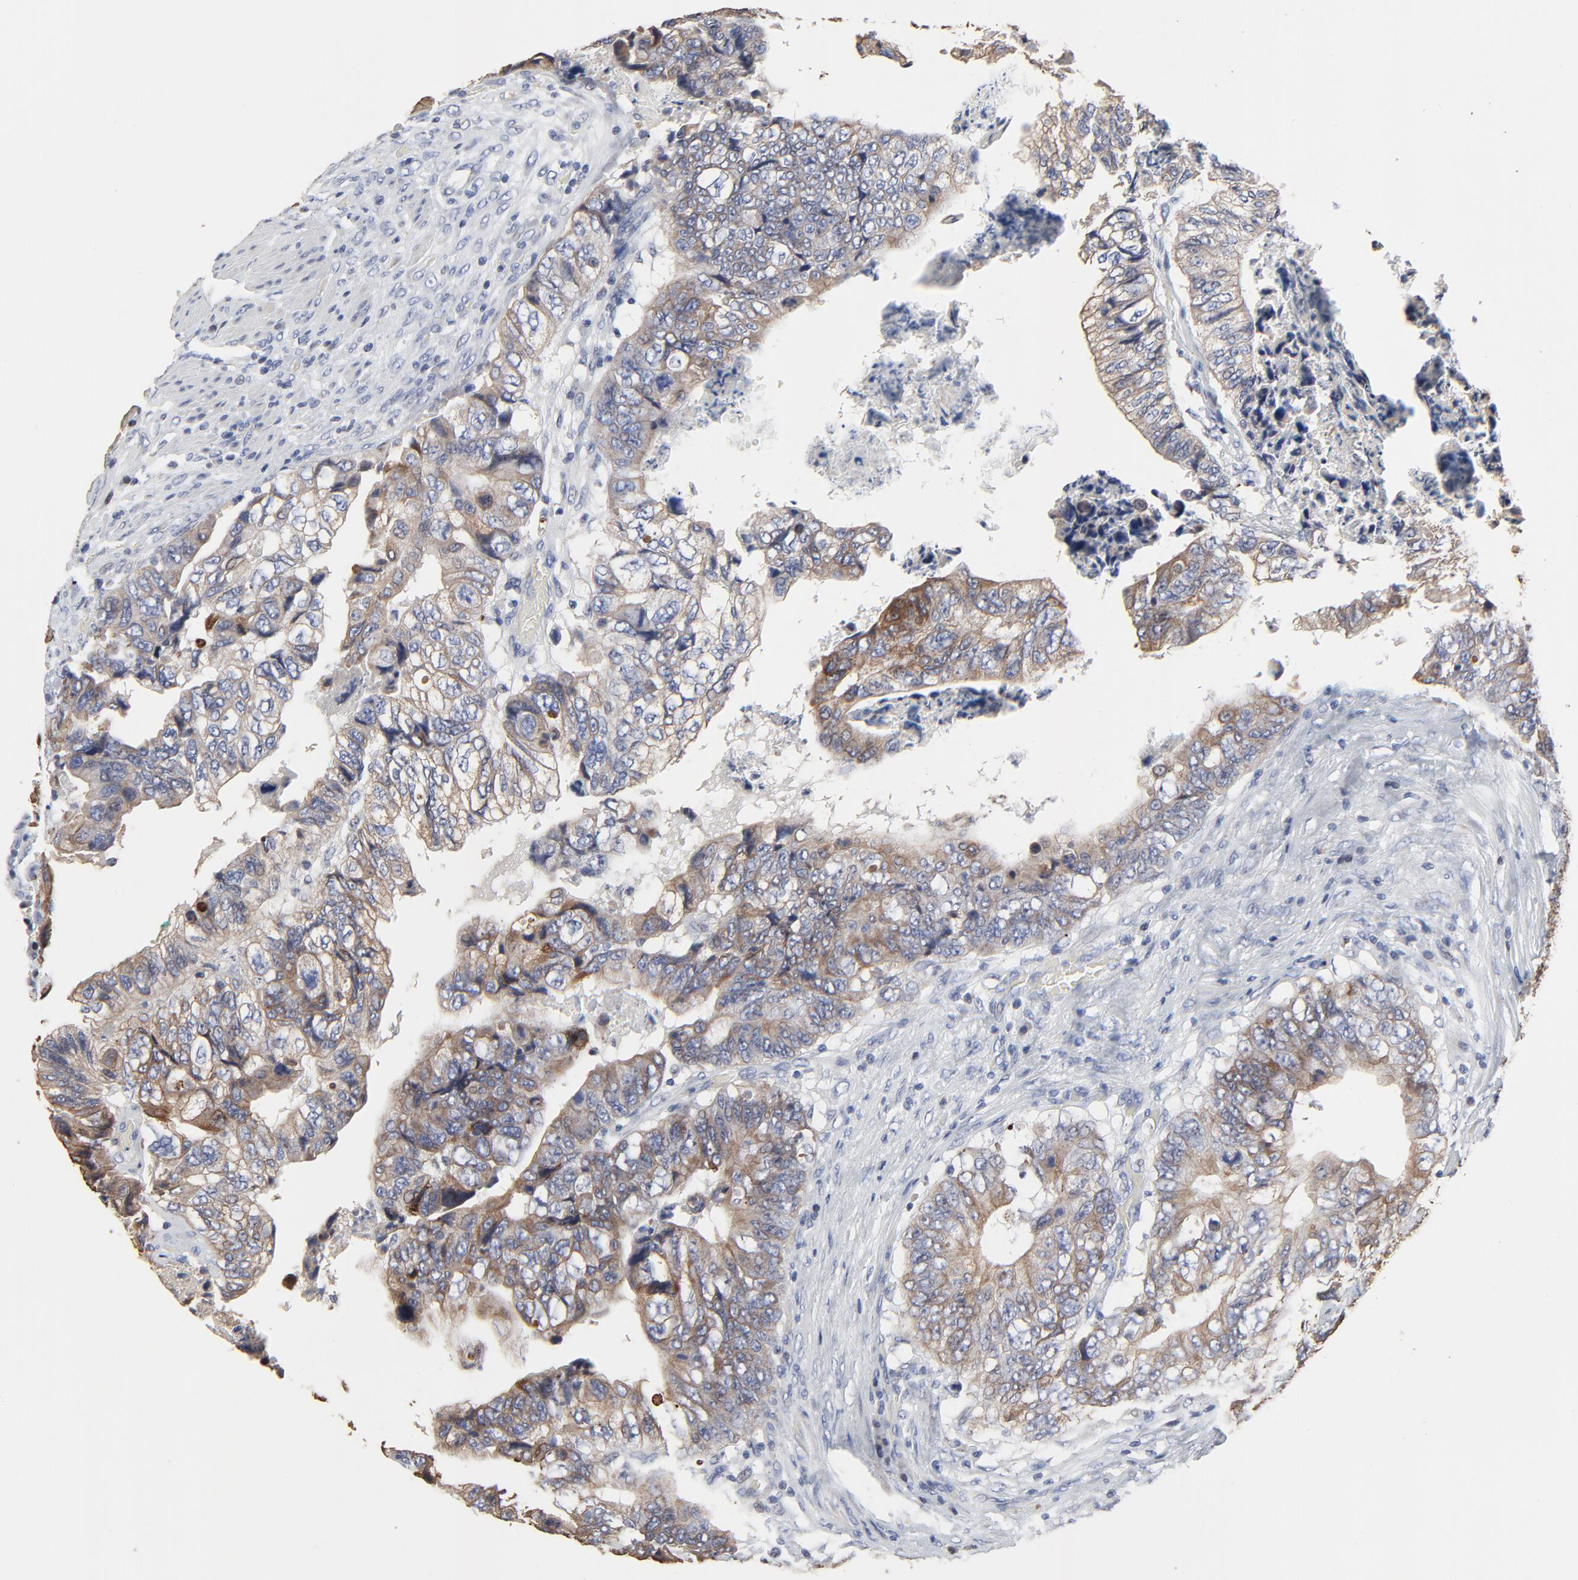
{"staining": {"intensity": "weak", "quantity": ">75%", "location": "cytoplasmic/membranous"}, "tissue": "colorectal cancer", "cell_type": "Tumor cells", "image_type": "cancer", "snomed": [{"axis": "morphology", "description": "Adenocarcinoma, NOS"}, {"axis": "topography", "description": "Rectum"}], "caption": "Immunohistochemical staining of adenocarcinoma (colorectal) shows low levels of weak cytoplasmic/membranous protein positivity in about >75% of tumor cells. Ihc stains the protein of interest in brown and the nuclei are stained blue.", "gene": "LNX1", "patient": {"sex": "female", "age": 82}}